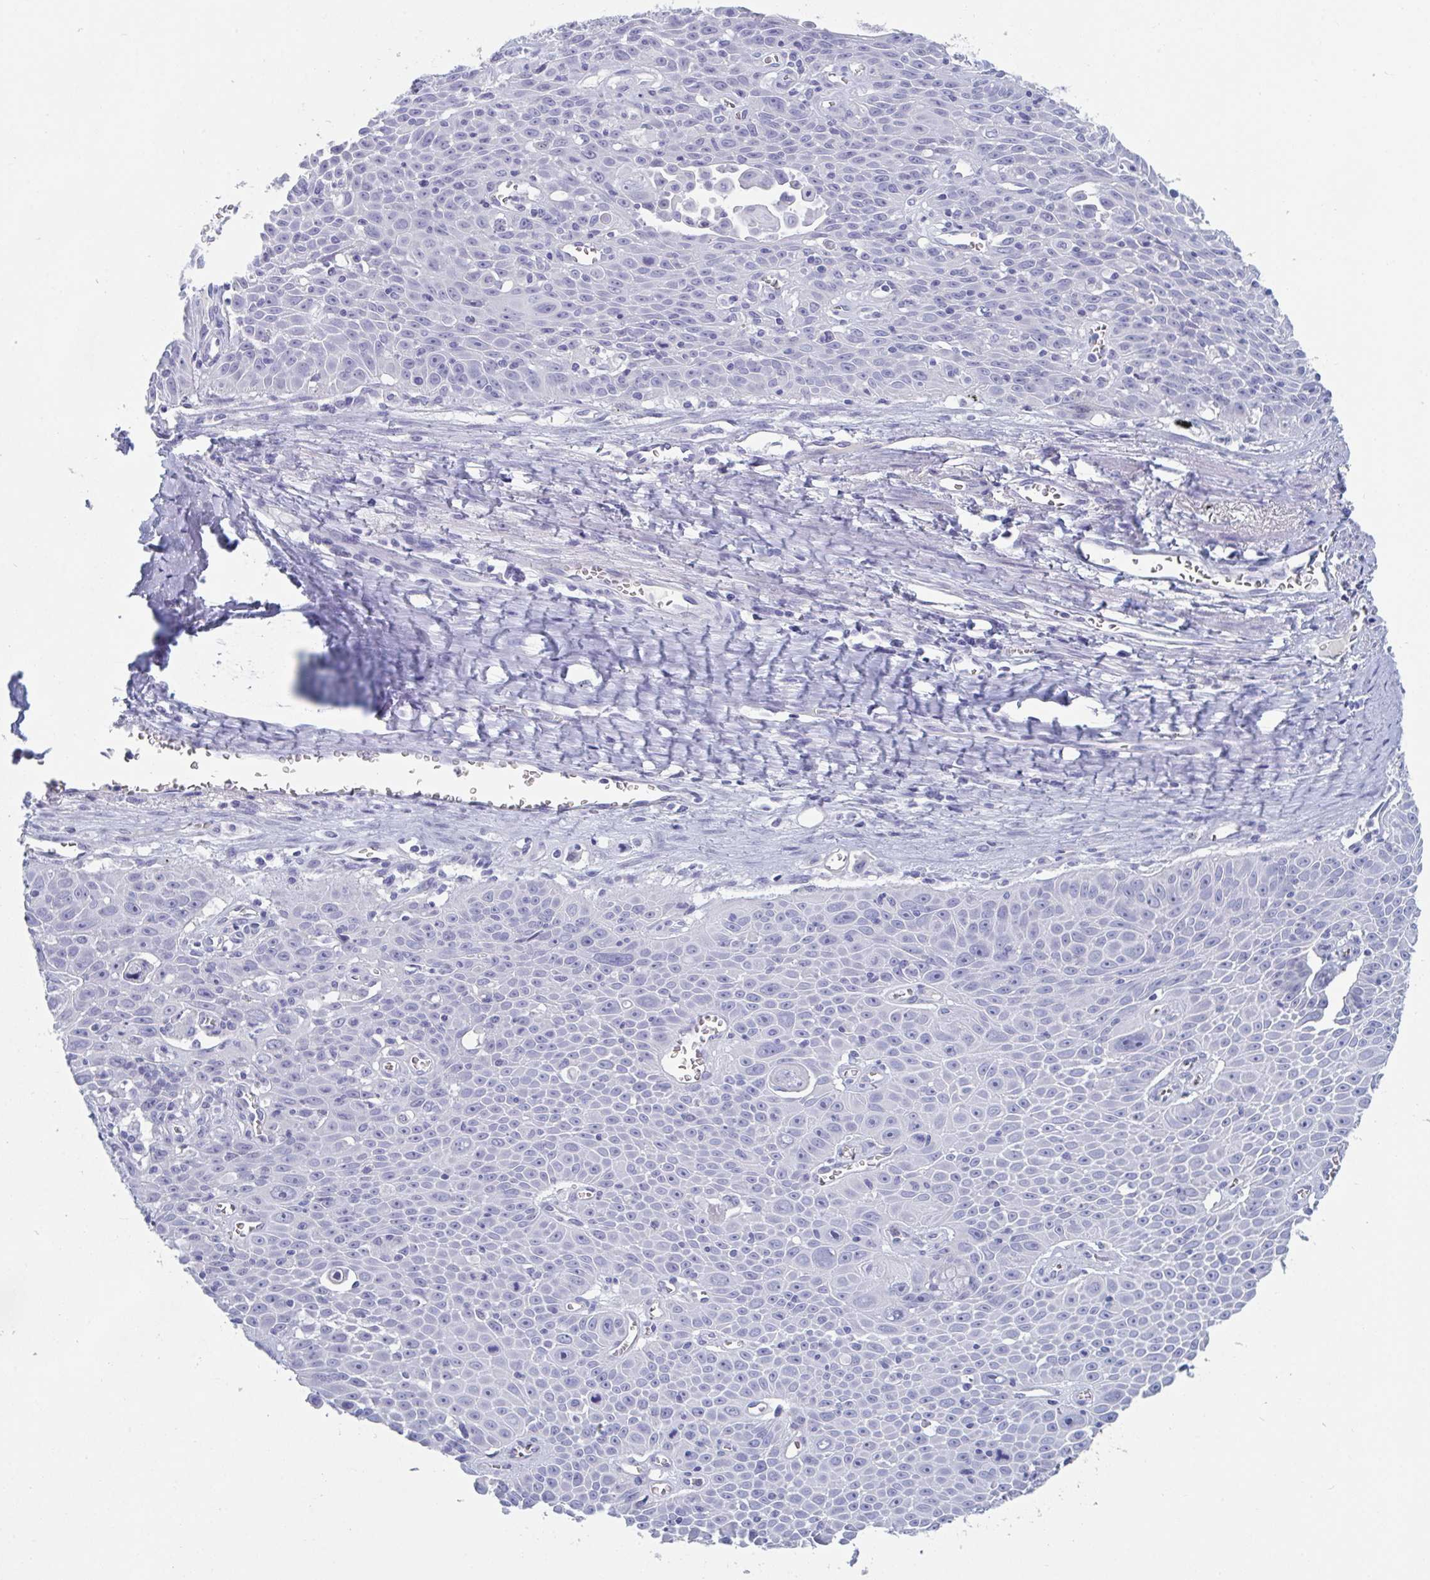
{"staining": {"intensity": "negative", "quantity": "none", "location": "none"}, "tissue": "lung cancer", "cell_type": "Tumor cells", "image_type": "cancer", "snomed": [{"axis": "morphology", "description": "Squamous cell carcinoma, NOS"}, {"axis": "morphology", "description": "Squamous cell carcinoma, metastatic, NOS"}, {"axis": "topography", "description": "Lymph node"}, {"axis": "topography", "description": "Lung"}], "caption": "Immunohistochemistry of human lung metastatic squamous cell carcinoma exhibits no positivity in tumor cells. (DAB (3,3'-diaminobenzidine) IHC with hematoxylin counter stain).", "gene": "DPEP3", "patient": {"sex": "female", "age": 62}}